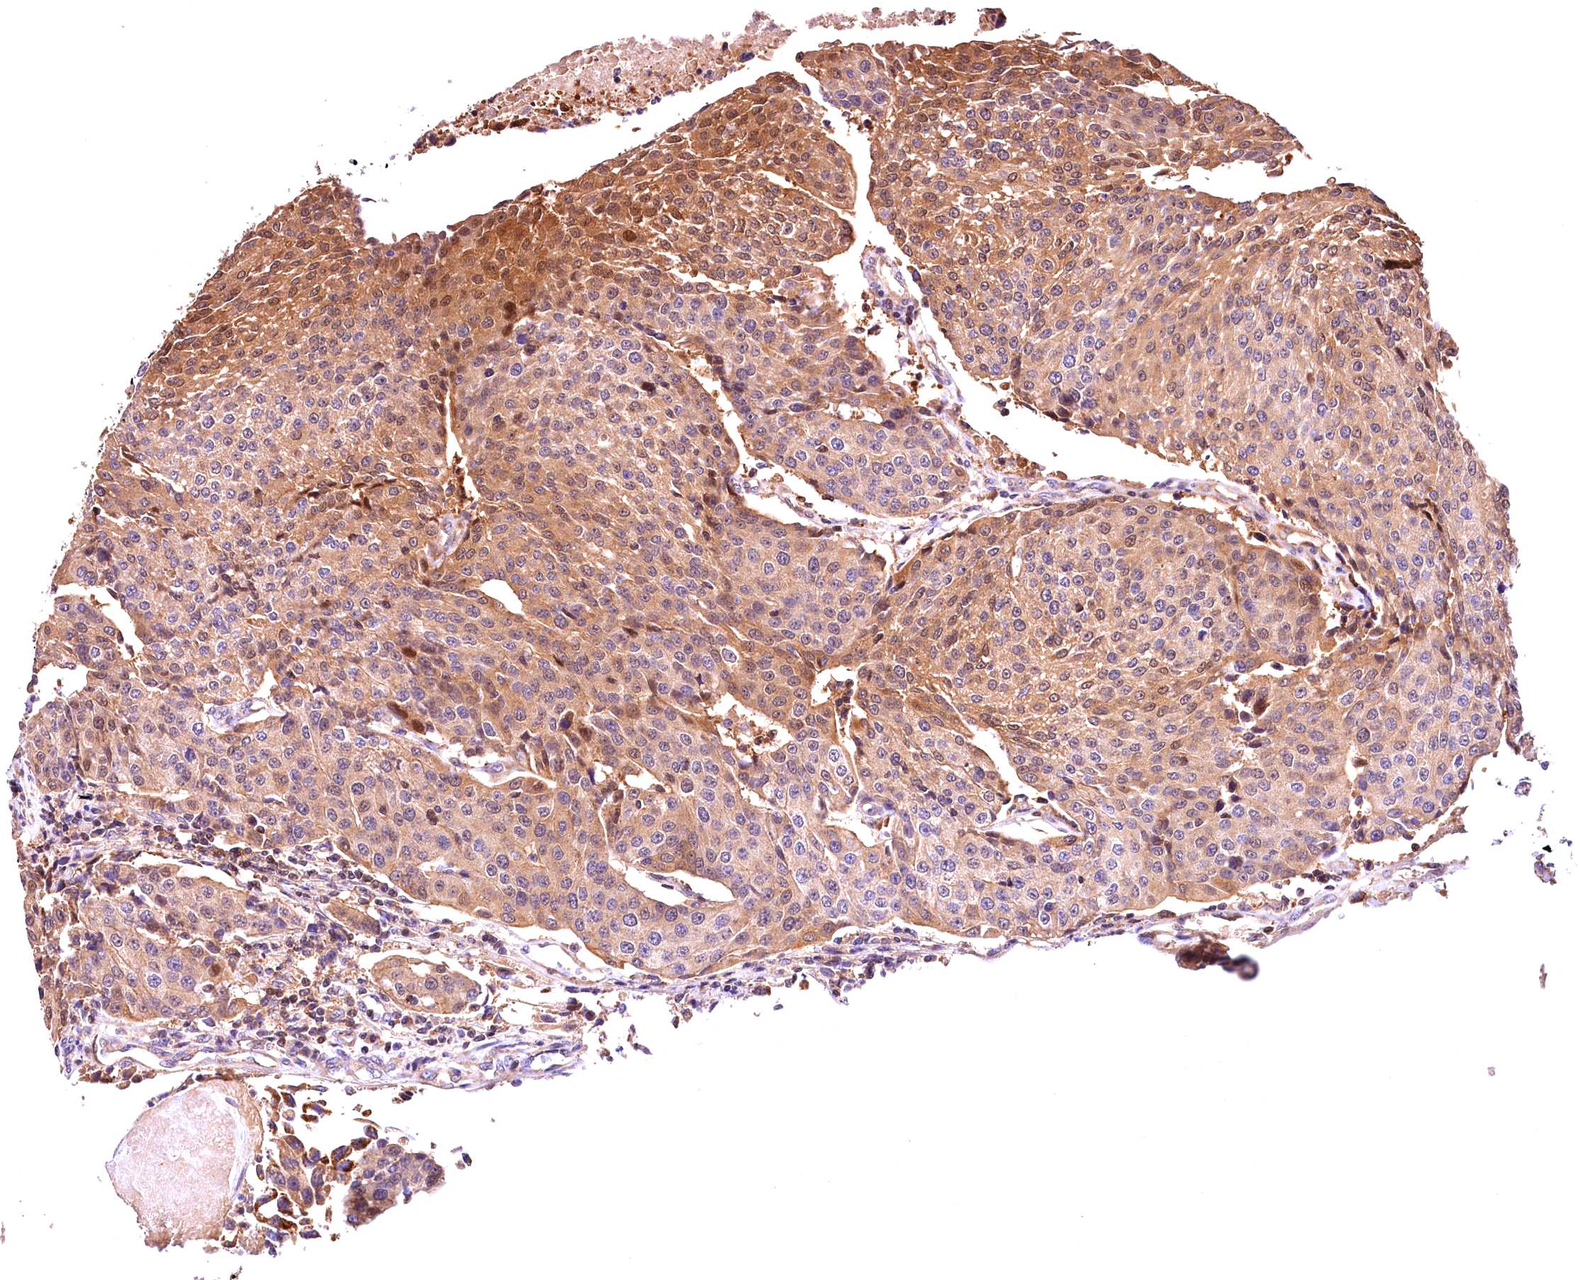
{"staining": {"intensity": "moderate", "quantity": ">75%", "location": "cytoplasmic/membranous,nuclear"}, "tissue": "urothelial cancer", "cell_type": "Tumor cells", "image_type": "cancer", "snomed": [{"axis": "morphology", "description": "Urothelial carcinoma, High grade"}, {"axis": "topography", "description": "Urinary bladder"}], "caption": "A photomicrograph of urothelial cancer stained for a protein demonstrates moderate cytoplasmic/membranous and nuclear brown staining in tumor cells.", "gene": "KPTN", "patient": {"sex": "female", "age": 85}}